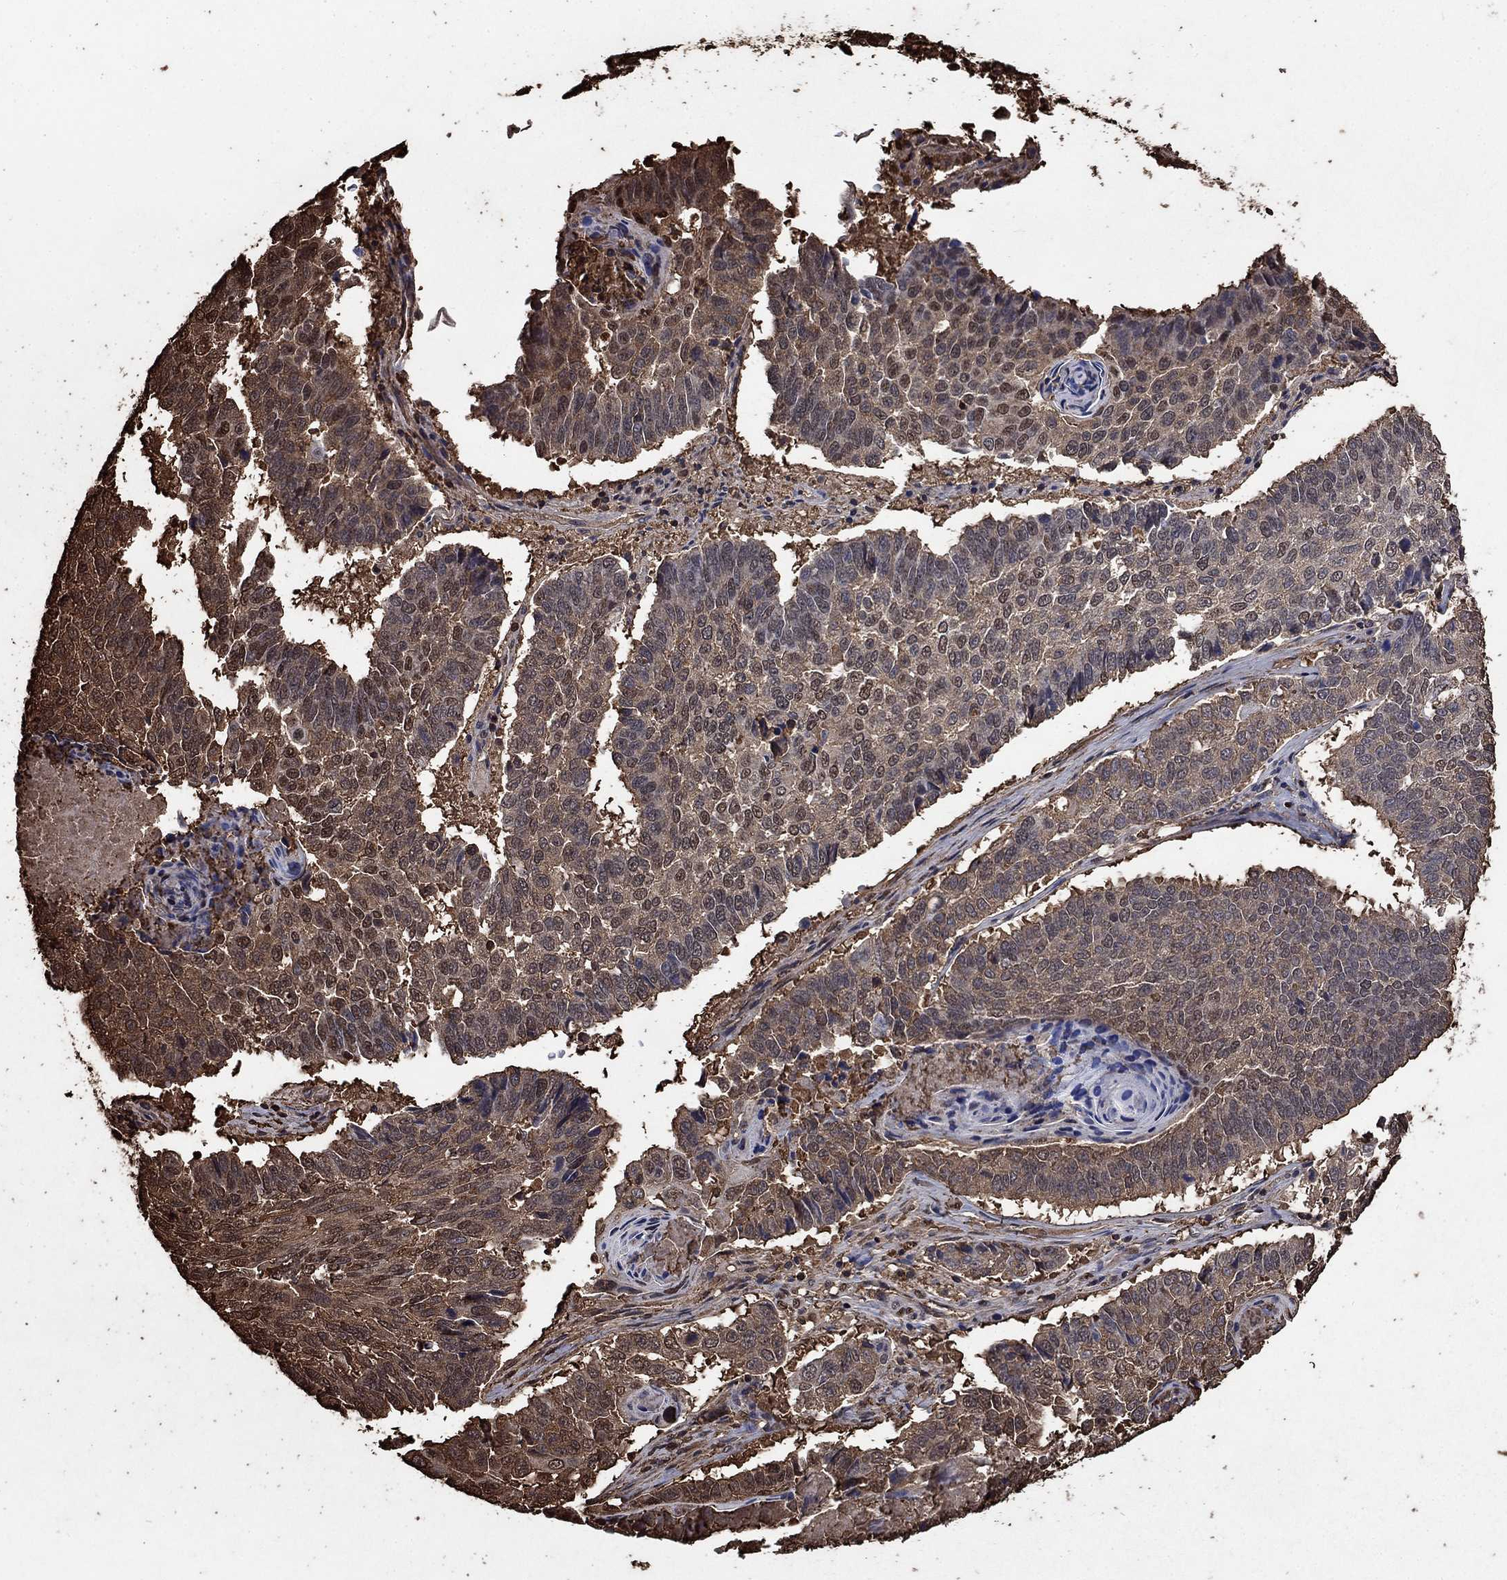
{"staining": {"intensity": "weak", "quantity": "25%-75%", "location": "cytoplasmic/membranous,nuclear"}, "tissue": "lung cancer", "cell_type": "Tumor cells", "image_type": "cancer", "snomed": [{"axis": "morphology", "description": "Squamous cell carcinoma, NOS"}, {"axis": "topography", "description": "Lung"}], "caption": "Weak cytoplasmic/membranous and nuclear protein expression is identified in about 25%-75% of tumor cells in lung squamous cell carcinoma.", "gene": "GAPDH", "patient": {"sex": "male", "age": 73}}